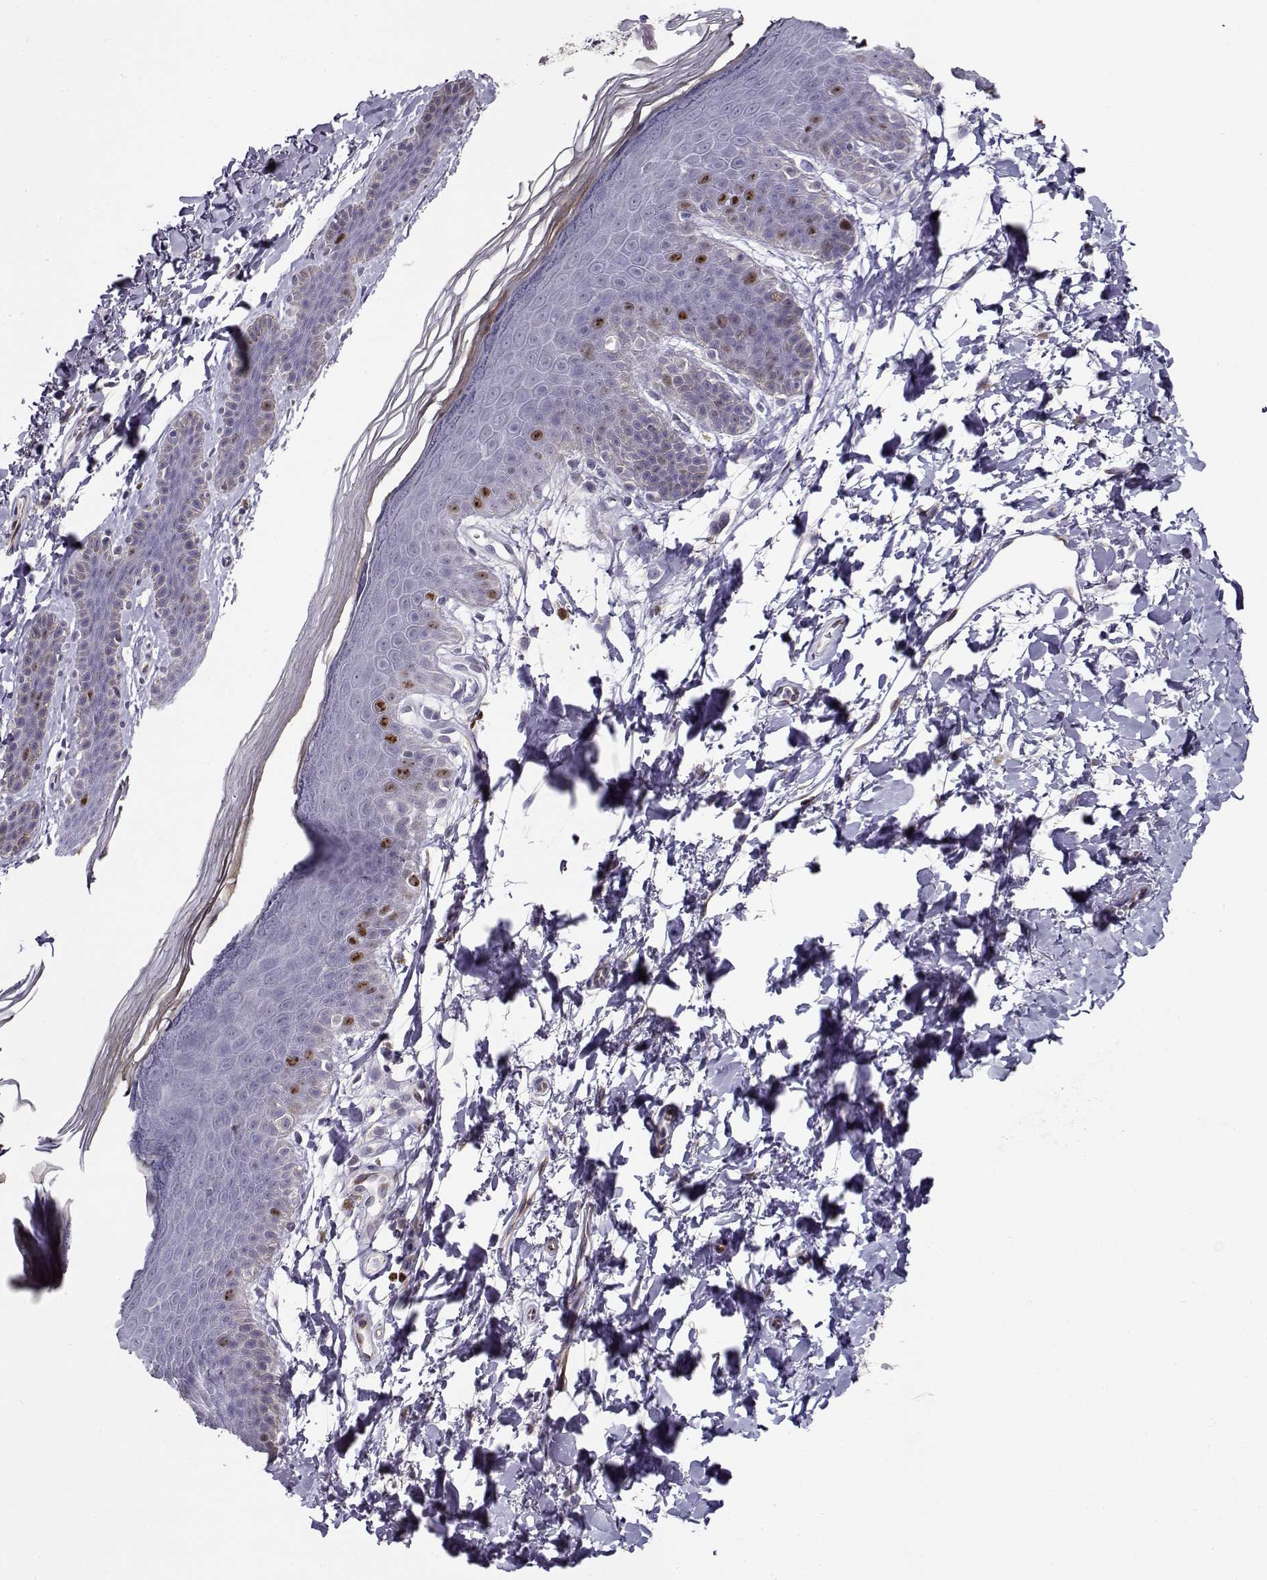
{"staining": {"intensity": "strong", "quantity": "<25%", "location": "nuclear"}, "tissue": "skin", "cell_type": "Epidermal cells", "image_type": "normal", "snomed": [{"axis": "morphology", "description": "Normal tissue, NOS"}, {"axis": "topography", "description": "Anal"}], "caption": "Skin stained with immunohistochemistry (IHC) displays strong nuclear staining in about <25% of epidermal cells. Nuclei are stained in blue.", "gene": "NPW", "patient": {"sex": "male", "age": 53}}